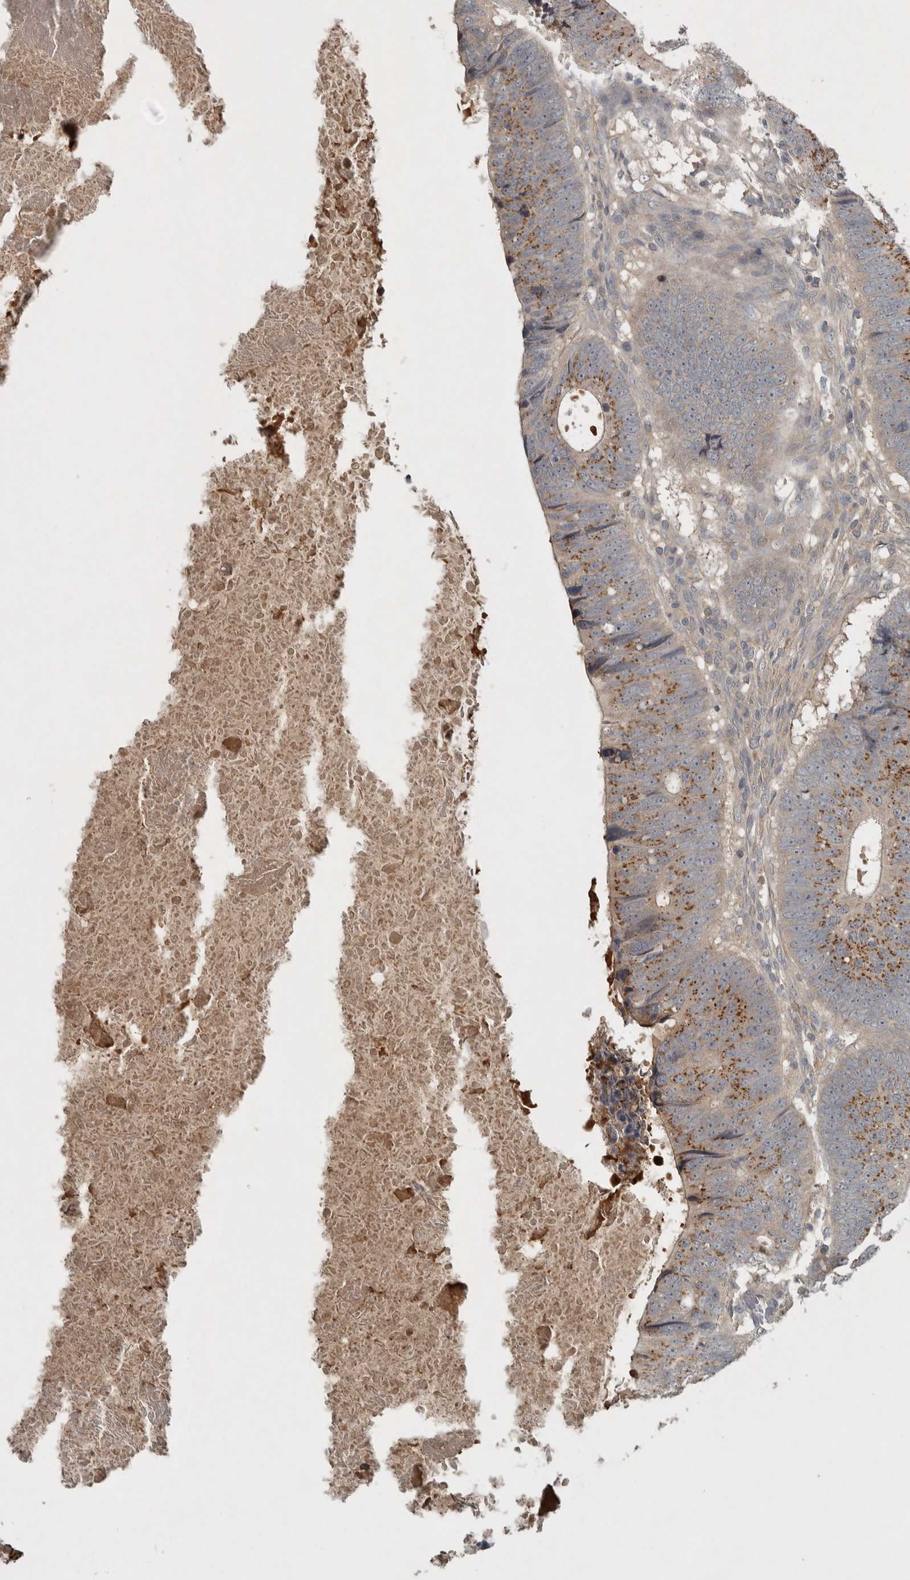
{"staining": {"intensity": "moderate", "quantity": ">75%", "location": "cytoplasmic/membranous"}, "tissue": "colorectal cancer", "cell_type": "Tumor cells", "image_type": "cancer", "snomed": [{"axis": "morphology", "description": "Adenocarcinoma, NOS"}, {"axis": "topography", "description": "Colon"}], "caption": "This is an image of immunohistochemistry staining of colorectal cancer, which shows moderate expression in the cytoplasmic/membranous of tumor cells.", "gene": "CLCN2", "patient": {"sex": "male", "age": 56}}